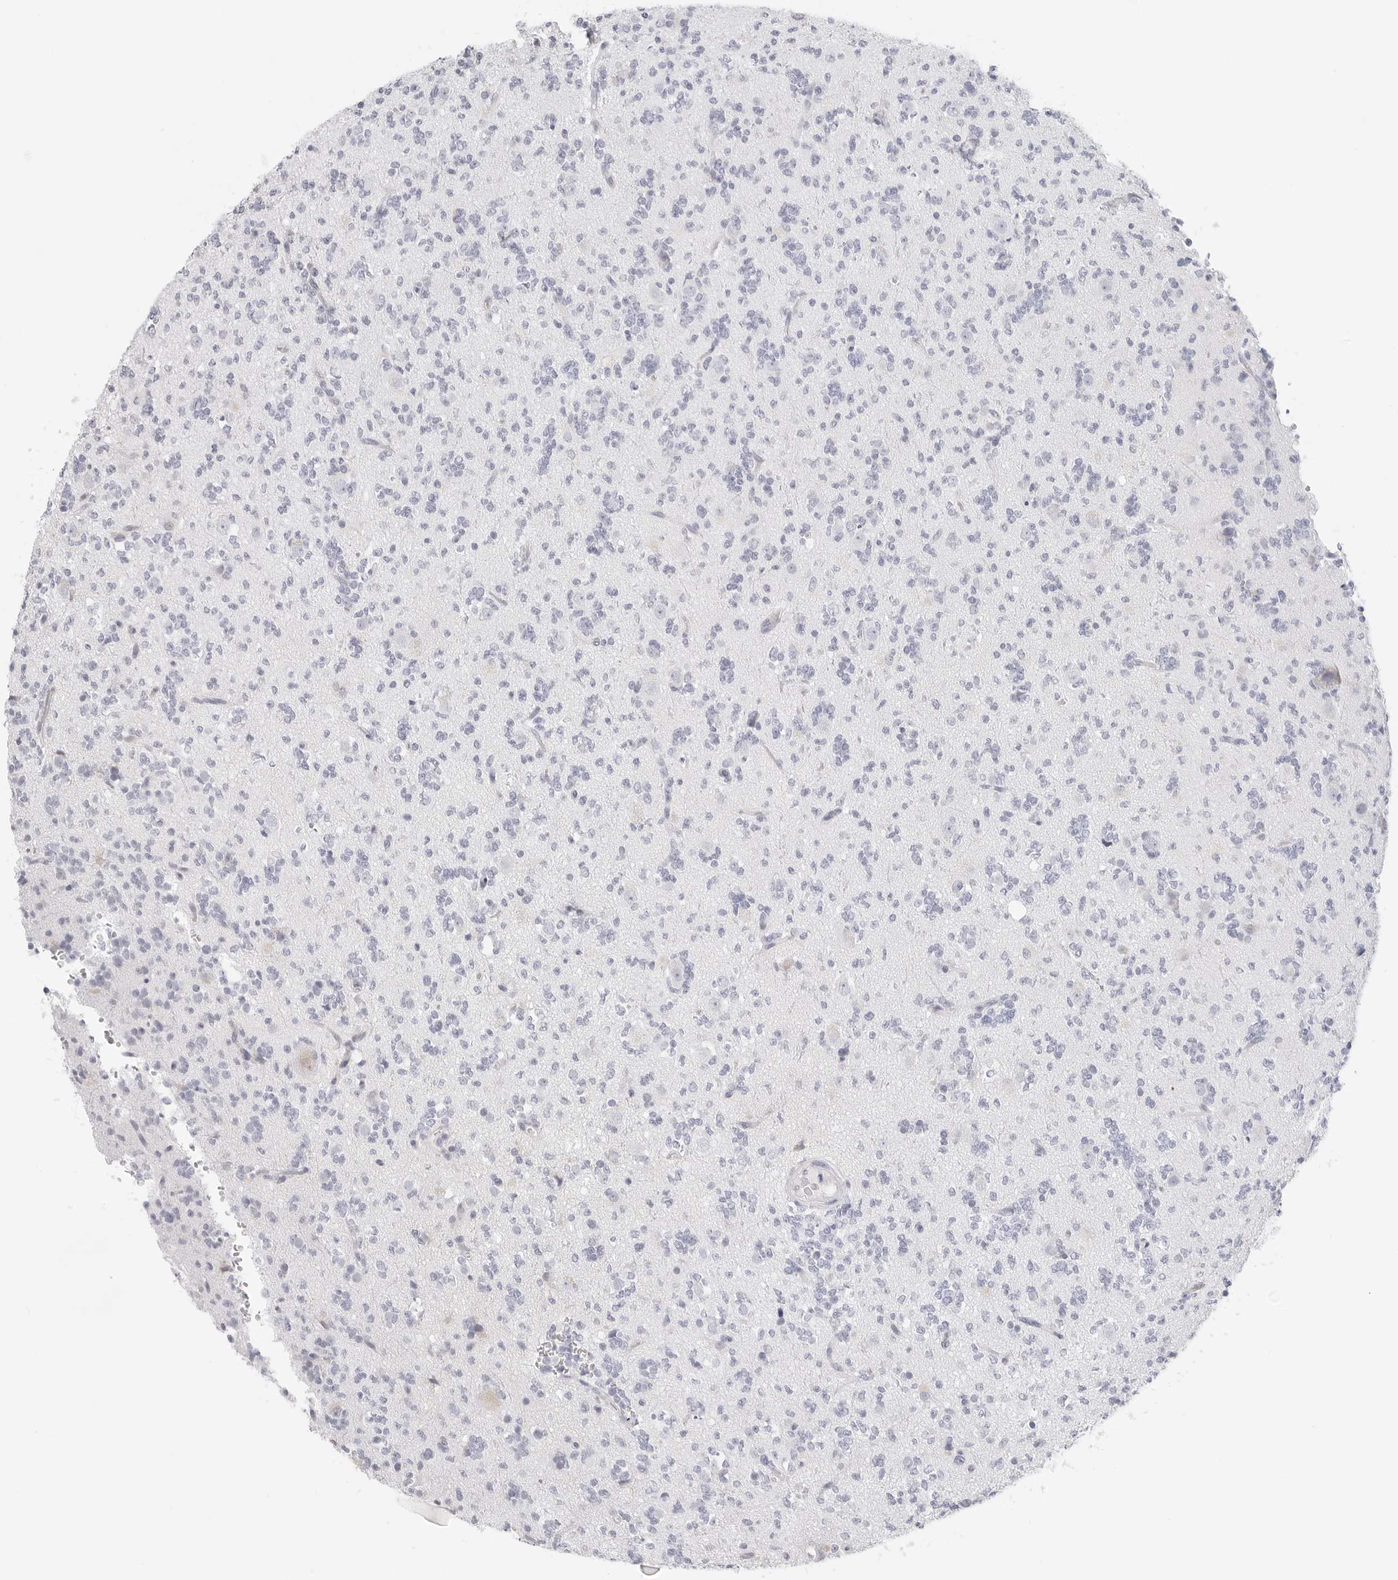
{"staining": {"intensity": "negative", "quantity": "none", "location": "none"}, "tissue": "glioma", "cell_type": "Tumor cells", "image_type": "cancer", "snomed": [{"axis": "morphology", "description": "Glioma, malignant, High grade"}, {"axis": "topography", "description": "Brain"}], "caption": "Immunohistochemistry (IHC) image of neoplastic tissue: human malignant glioma (high-grade) stained with DAB exhibits no significant protein staining in tumor cells.", "gene": "HMGCS2", "patient": {"sex": "female", "age": 62}}